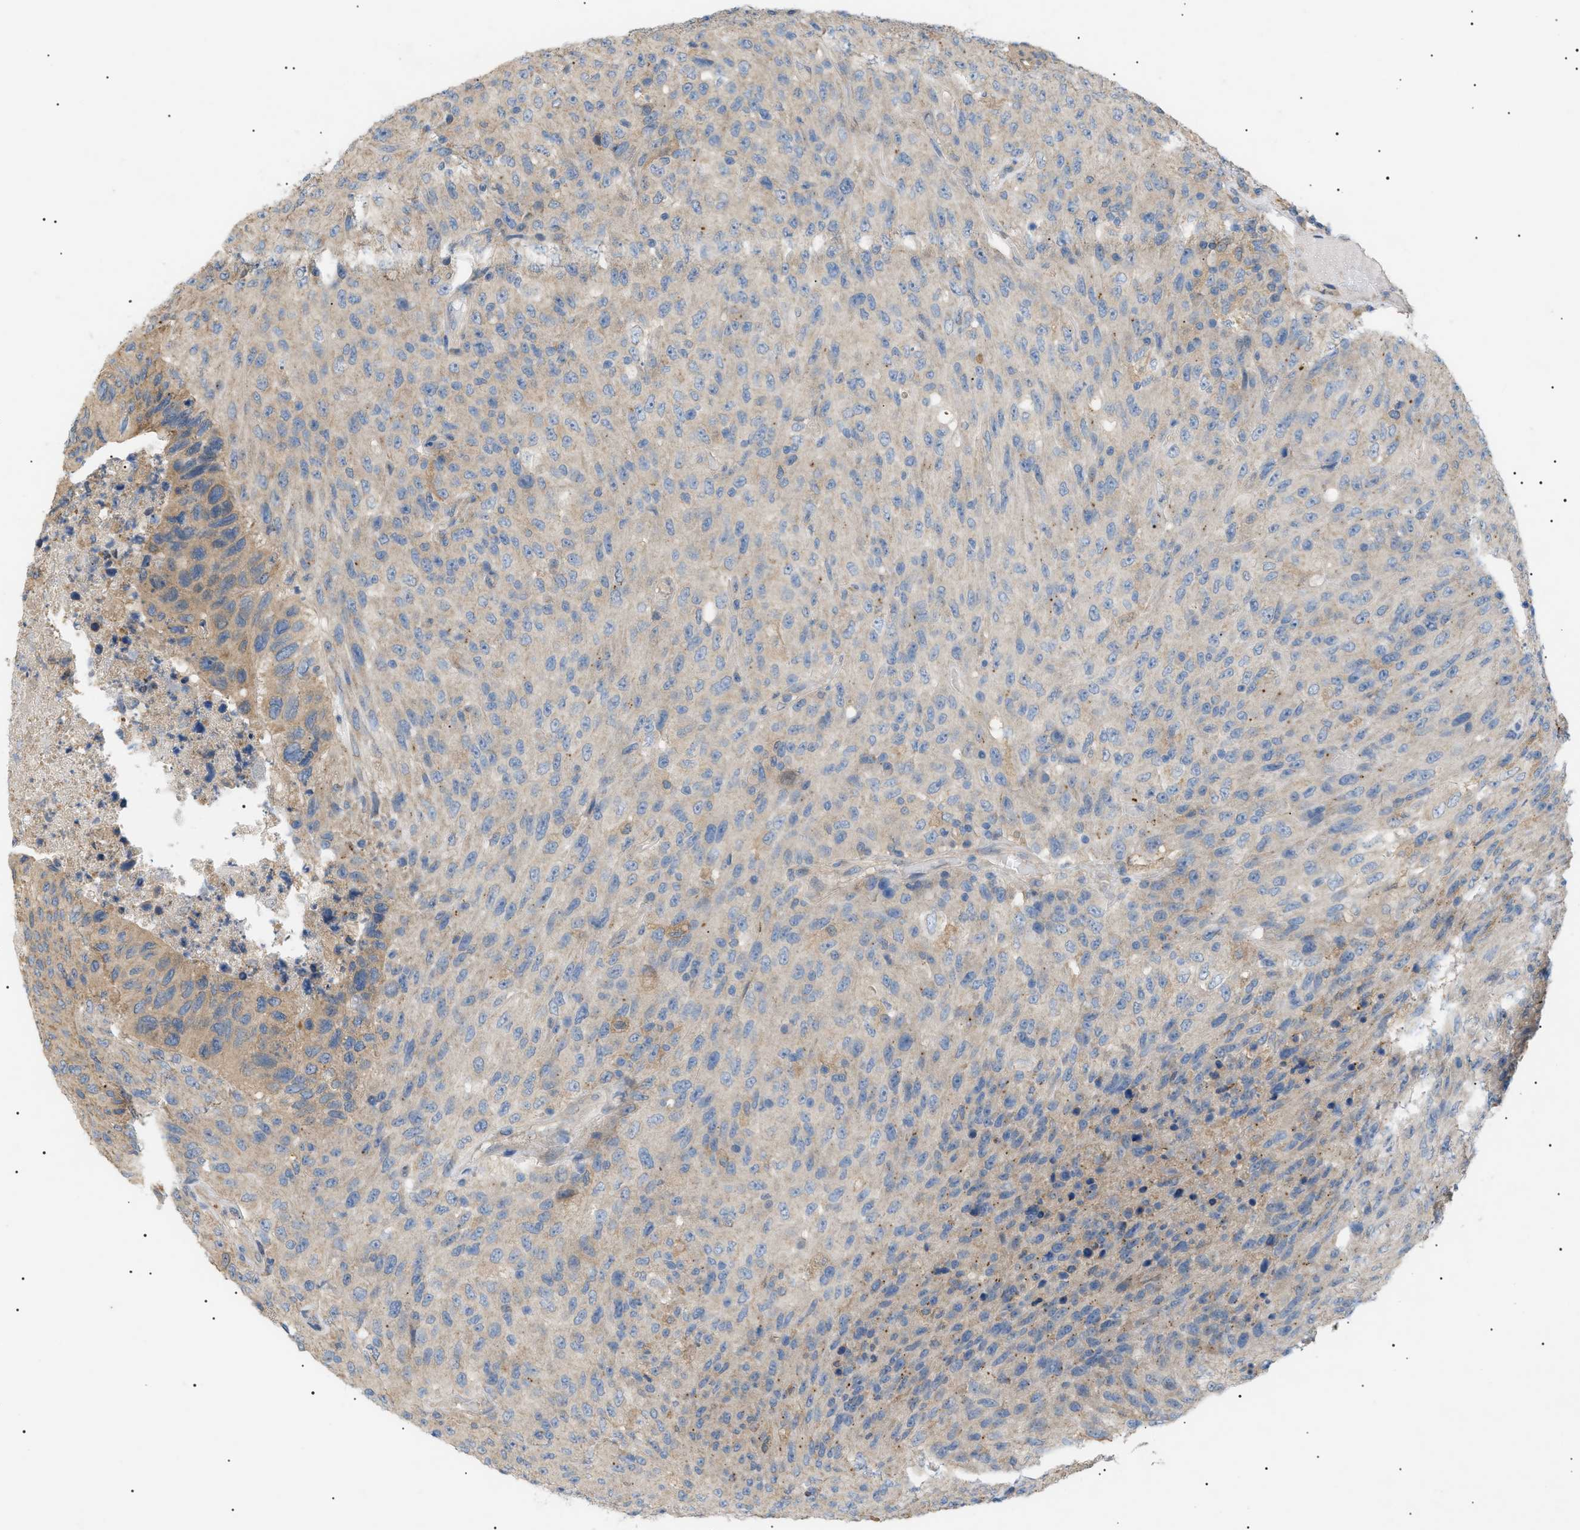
{"staining": {"intensity": "weak", "quantity": "25%-75%", "location": "cytoplasmic/membranous"}, "tissue": "urothelial cancer", "cell_type": "Tumor cells", "image_type": "cancer", "snomed": [{"axis": "morphology", "description": "Urothelial carcinoma, High grade"}, {"axis": "topography", "description": "Urinary bladder"}], "caption": "A histopathology image of high-grade urothelial carcinoma stained for a protein displays weak cytoplasmic/membranous brown staining in tumor cells.", "gene": "IRS2", "patient": {"sex": "male", "age": 66}}